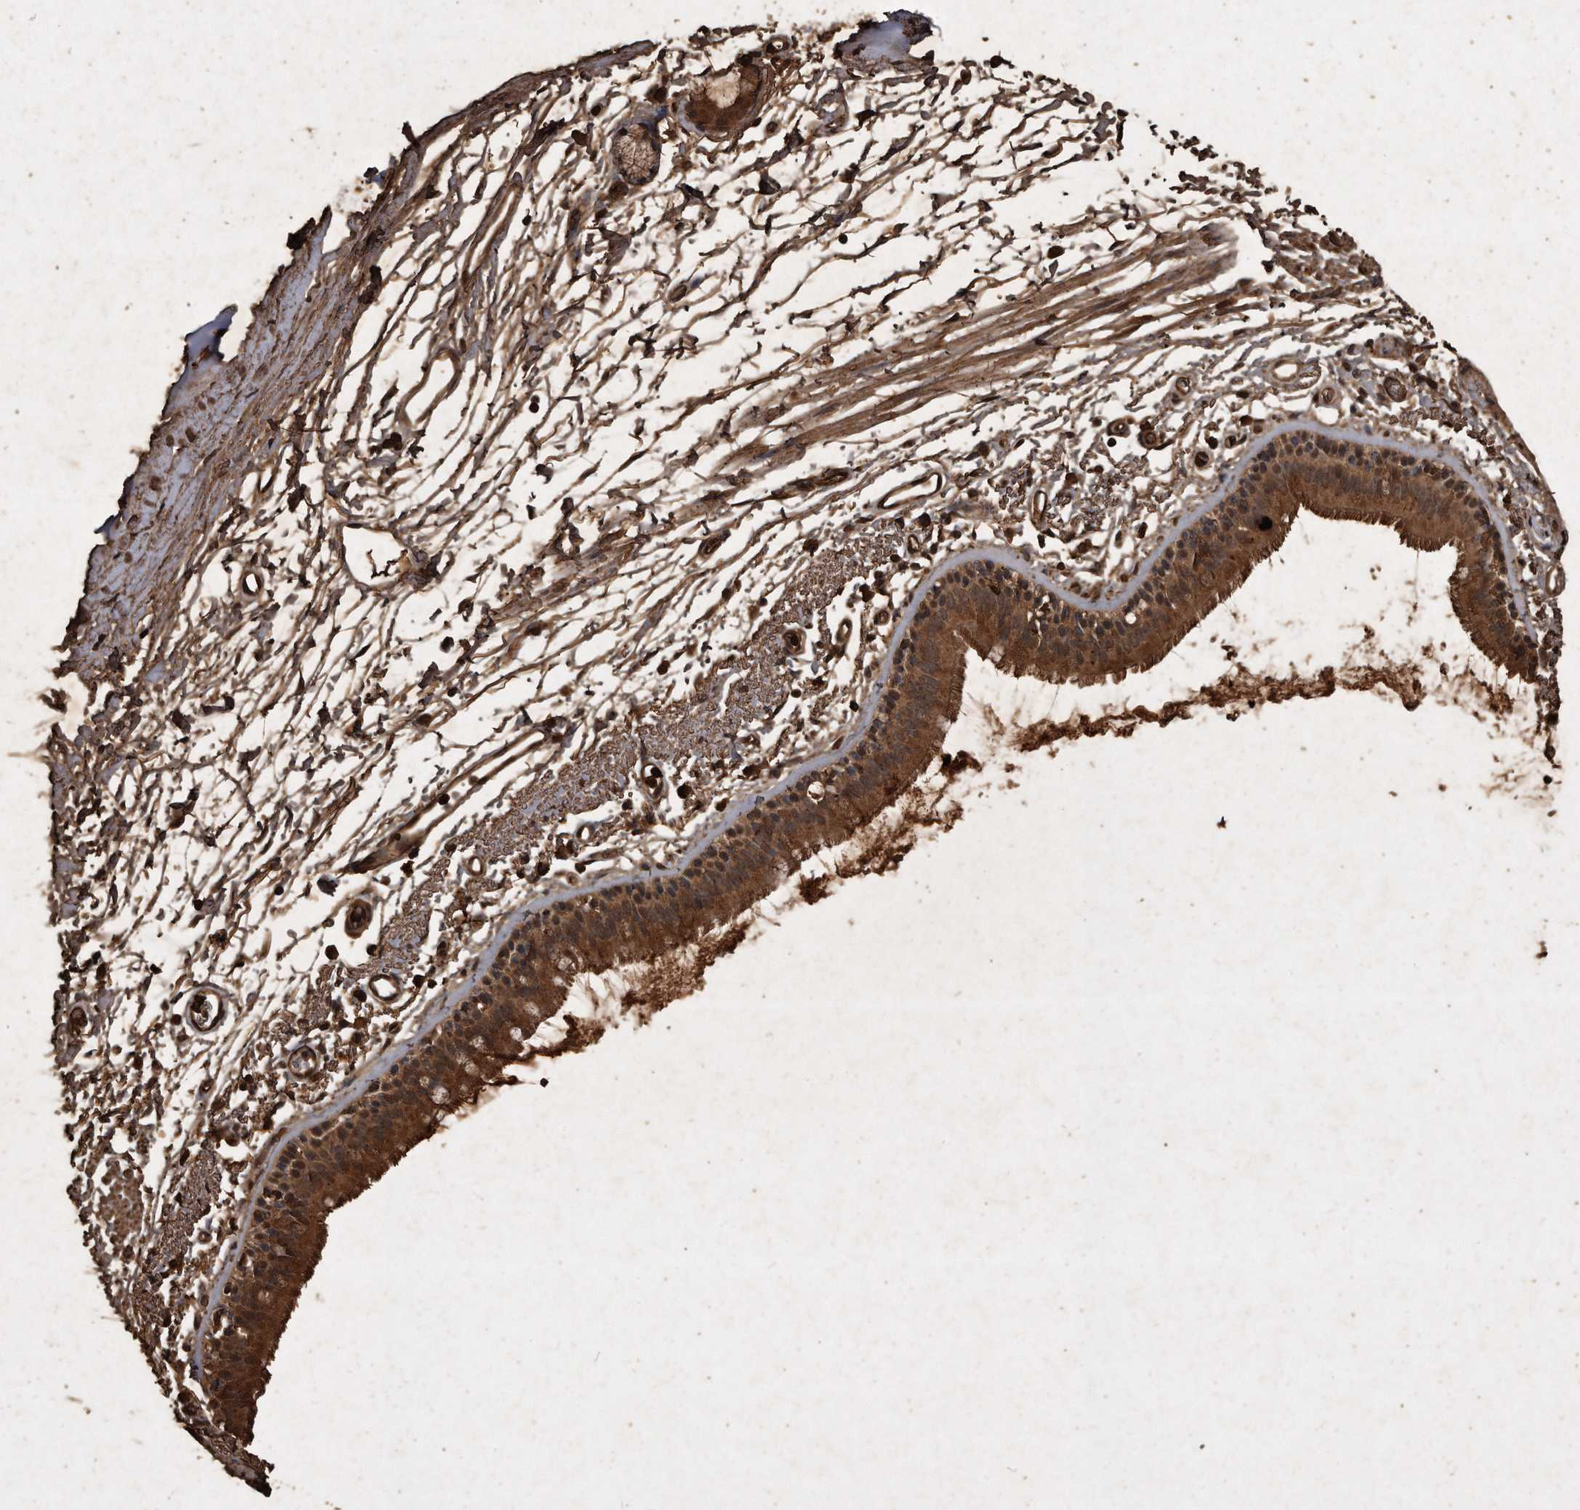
{"staining": {"intensity": "strong", "quantity": ">75%", "location": "cytoplasmic/membranous"}, "tissue": "bronchus", "cell_type": "Respiratory epithelial cells", "image_type": "normal", "snomed": [{"axis": "morphology", "description": "Normal tissue, NOS"}, {"axis": "topography", "description": "Lymph node"}, {"axis": "topography", "description": "Bronchus"}], "caption": "A histopathology image of human bronchus stained for a protein demonstrates strong cytoplasmic/membranous brown staining in respiratory epithelial cells. The protein of interest is shown in brown color, while the nuclei are stained blue.", "gene": "CFLAR", "patient": {"sex": "female", "age": 70}}